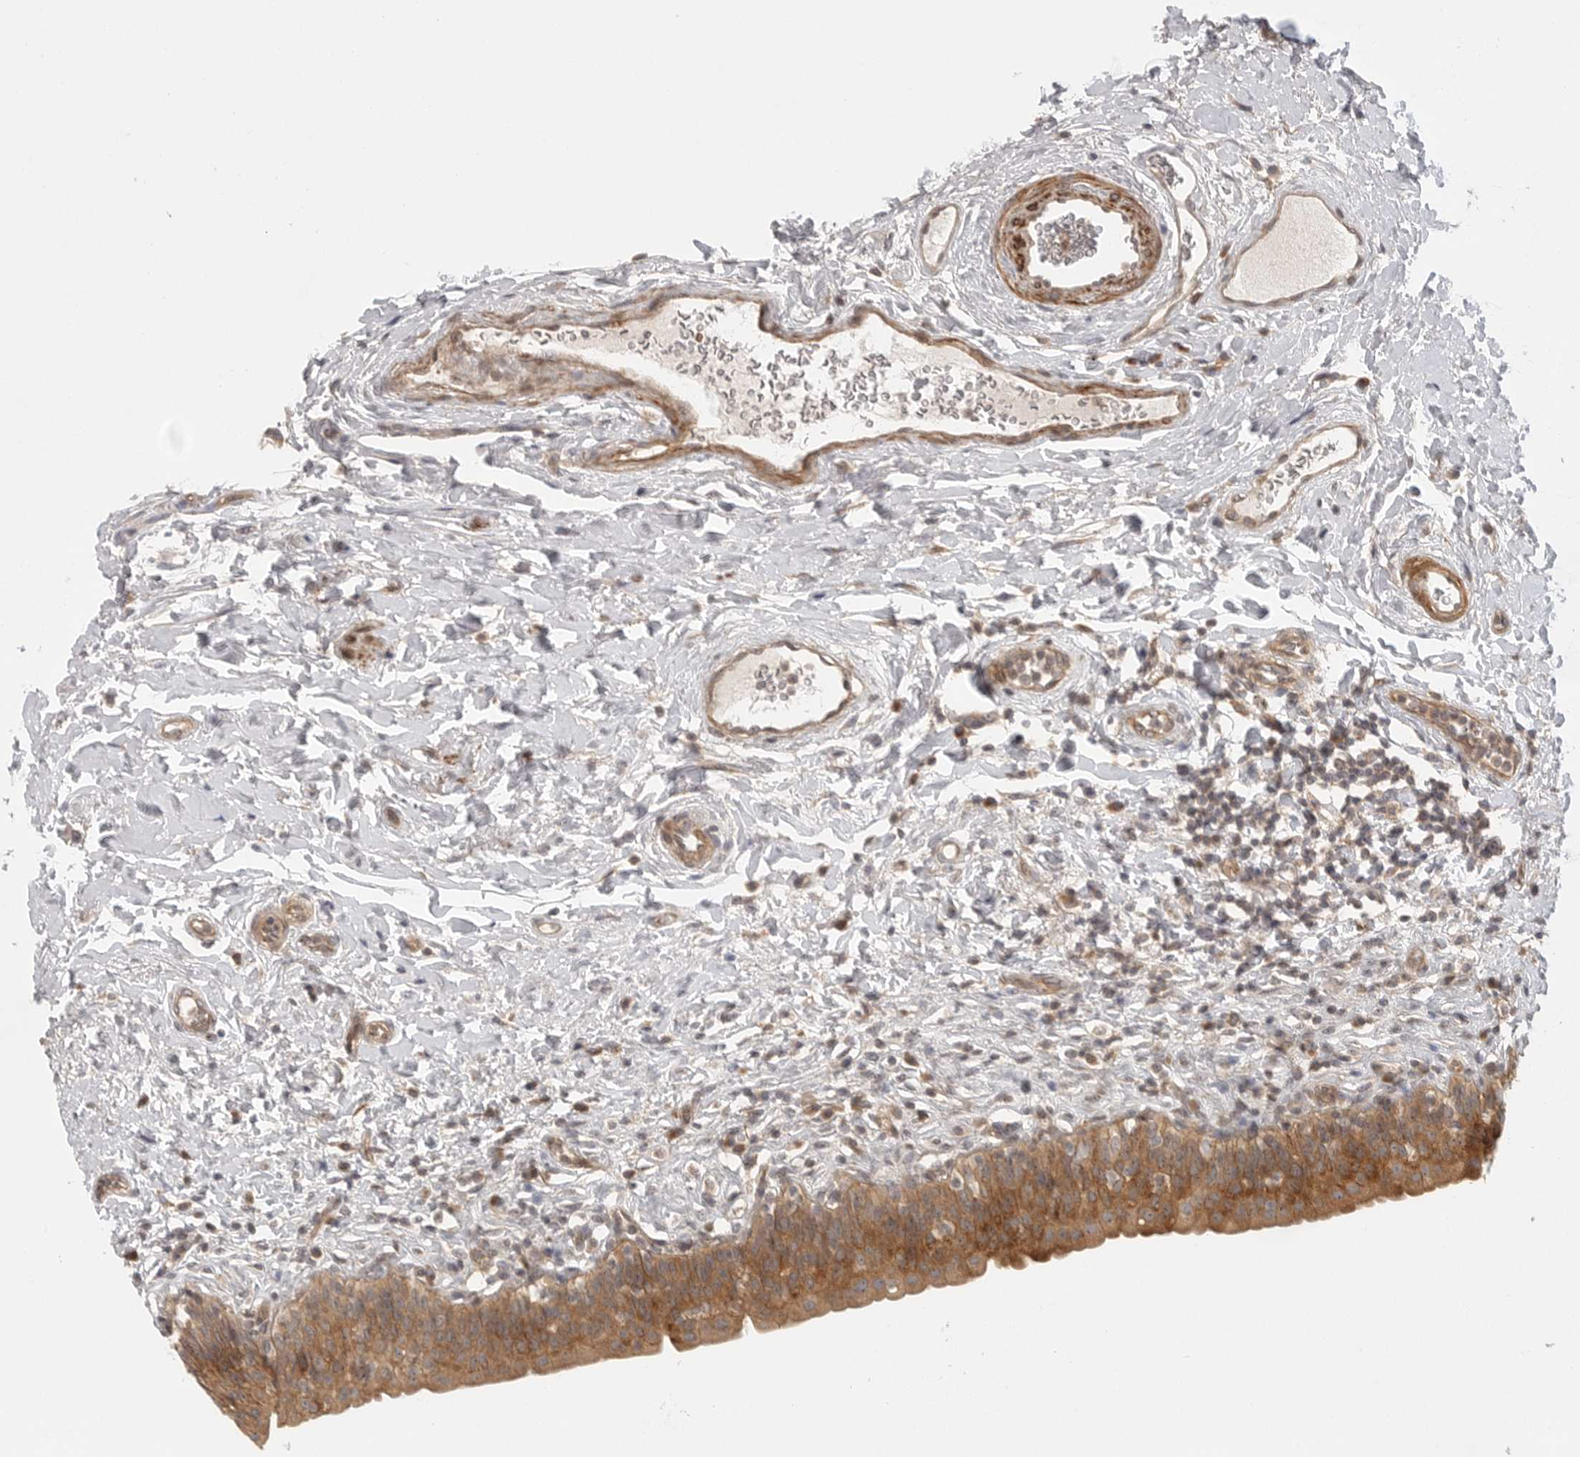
{"staining": {"intensity": "moderate", "quantity": ">75%", "location": "cytoplasmic/membranous"}, "tissue": "urinary bladder", "cell_type": "Urothelial cells", "image_type": "normal", "snomed": [{"axis": "morphology", "description": "Normal tissue, NOS"}, {"axis": "topography", "description": "Urinary bladder"}], "caption": "Benign urinary bladder exhibits moderate cytoplasmic/membranous staining in about >75% of urothelial cells (Stains: DAB in brown, nuclei in blue, Microscopy: brightfield microscopy at high magnification)..", "gene": "CCPG1", "patient": {"sex": "male", "age": 83}}